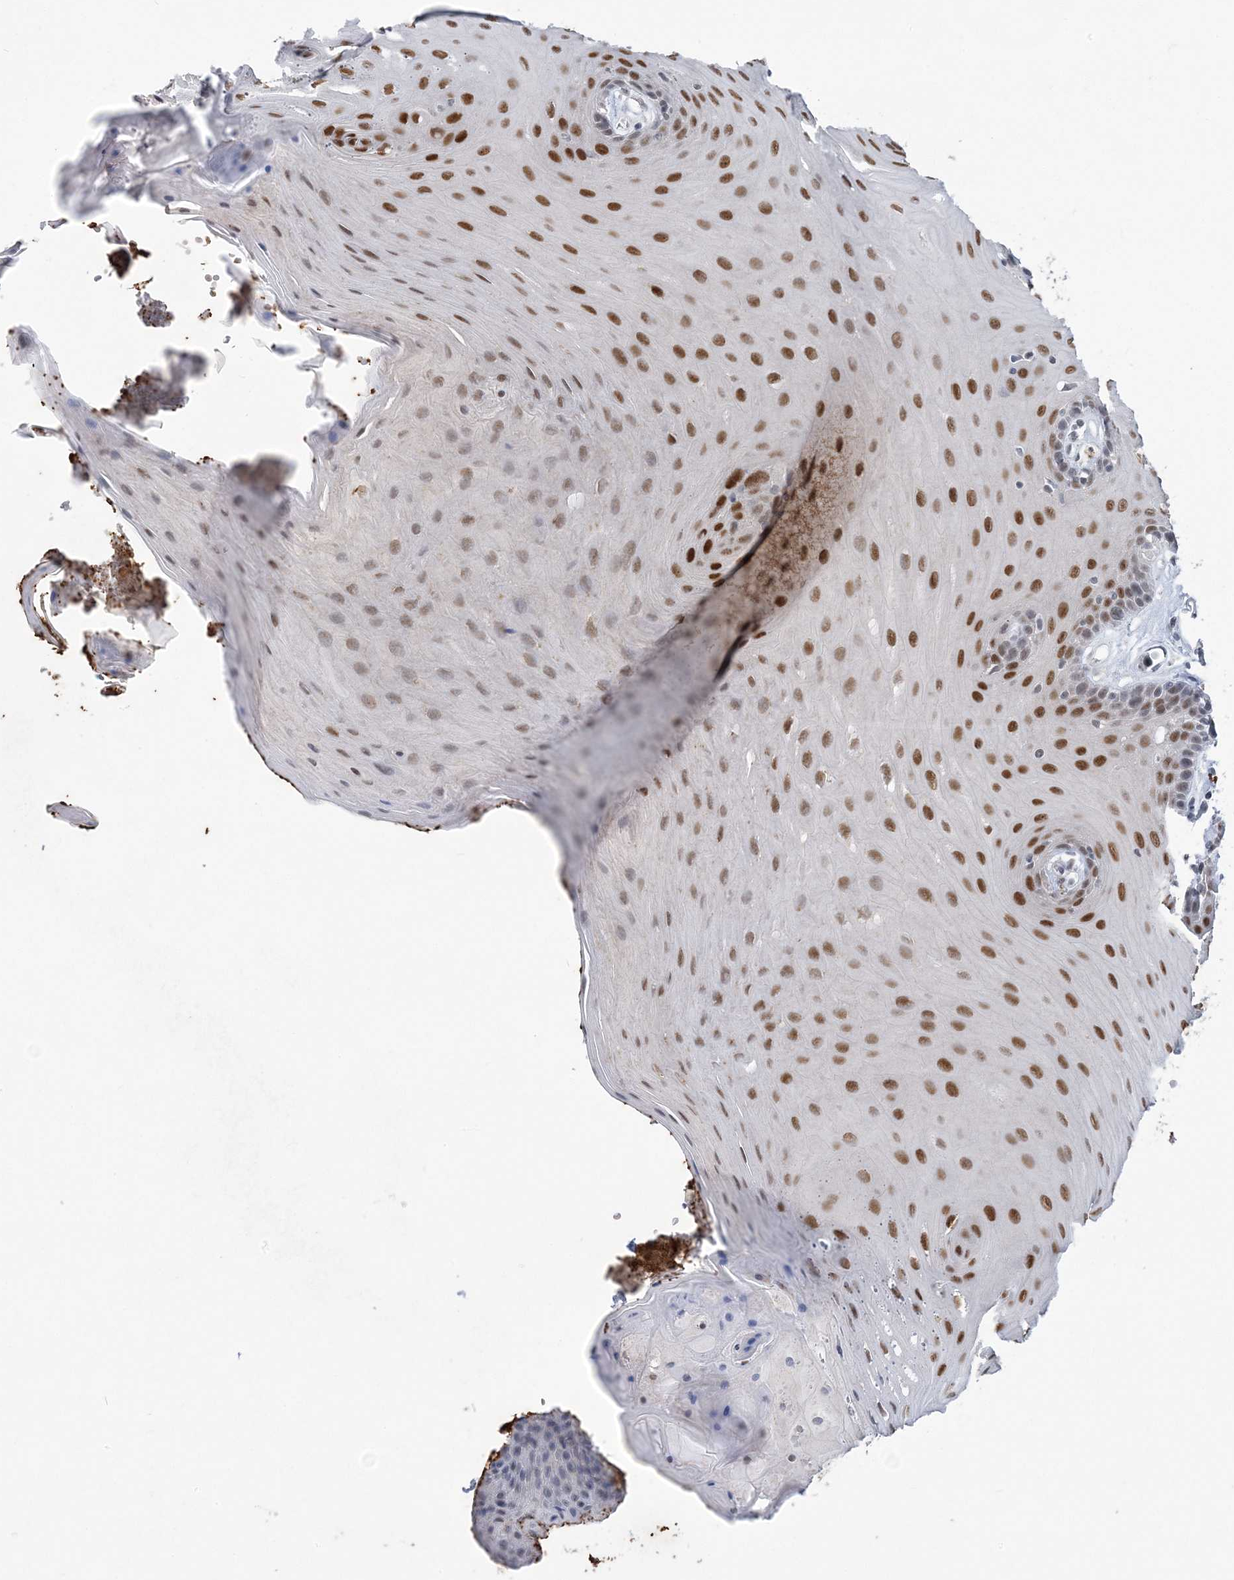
{"staining": {"intensity": "strong", "quantity": "25%-75%", "location": "nuclear"}, "tissue": "oral mucosa", "cell_type": "Squamous epithelial cells", "image_type": "normal", "snomed": [{"axis": "morphology", "description": "Normal tissue, NOS"}, {"axis": "morphology", "description": "Squamous cell carcinoma, NOS"}, {"axis": "topography", "description": "Skeletal muscle"}, {"axis": "topography", "description": "Oral tissue"}, {"axis": "topography", "description": "Salivary gland"}, {"axis": "topography", "description": "Head-Neck"}], "caption": "Immunohistochemistry (IHC) histopathology image of benign oral mucosa stained for a protein (brown), which displays high levels of strong nuclear staining in about 25%-75% of squamous epithelial cells.", "gene": "ZBTB7A", "patient": {"sex": "male", "age": 54}}